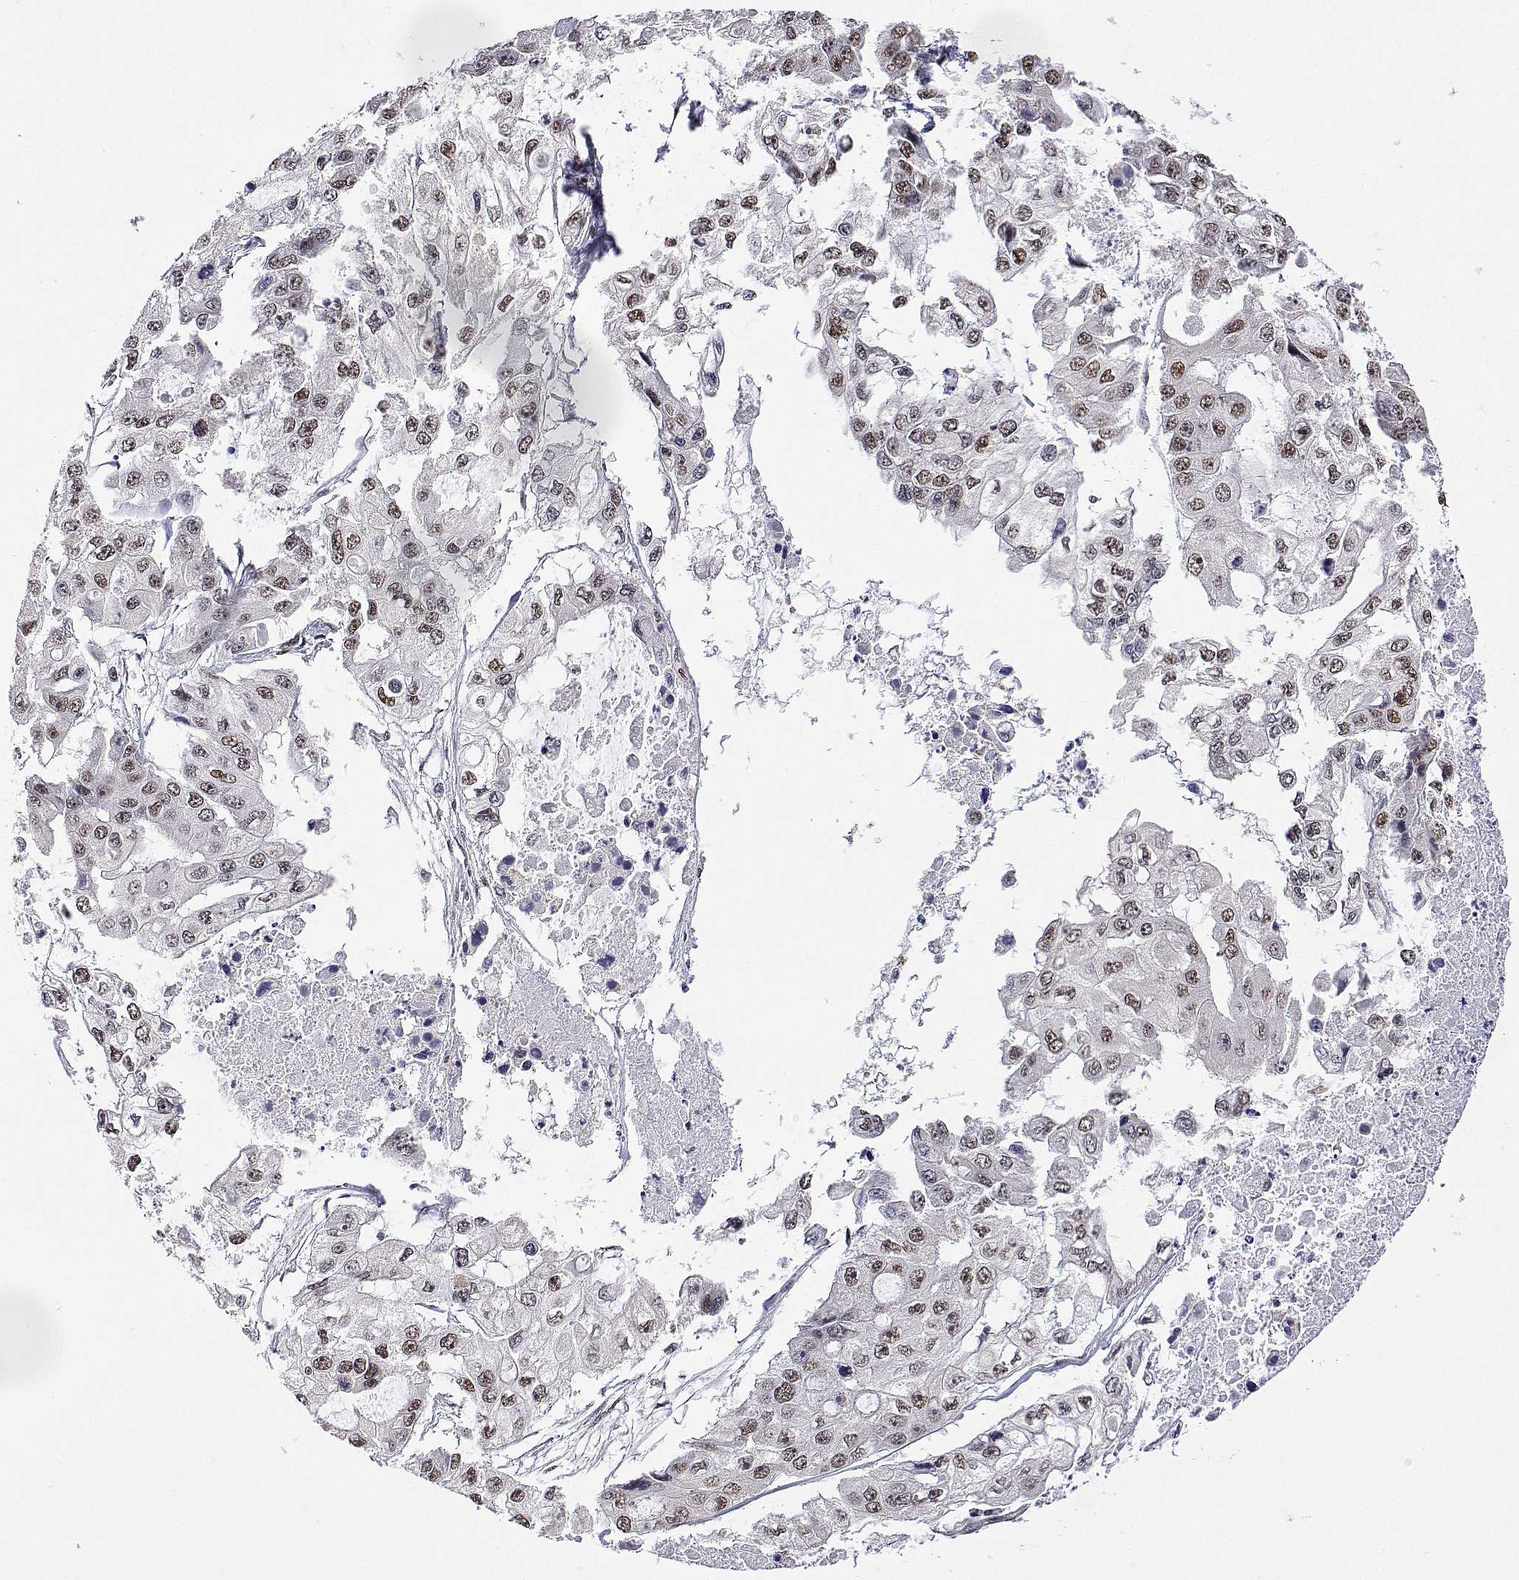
{"staining": {"intensity": "moderate", "quantity": ">75%", "location": "nuclear"}, "tissue": "ovarian cancer", "cell_type": "Tumor cells", "image_type": "cancer", "snomed": [{"axis": "morphology", "description": "Cystadenocarcinoma, serous, NOS"}, {"axis": "topography", "description": "Ovary"}], "caption": "Serous cystadenocarcinoma (ovarian) tissue reveals moderate nuclear expression in about >75% of tumor cells, visualized by immunohistochemistry.", "gene": "ADAR", "patient": {"sex": "female", "age": 56}}